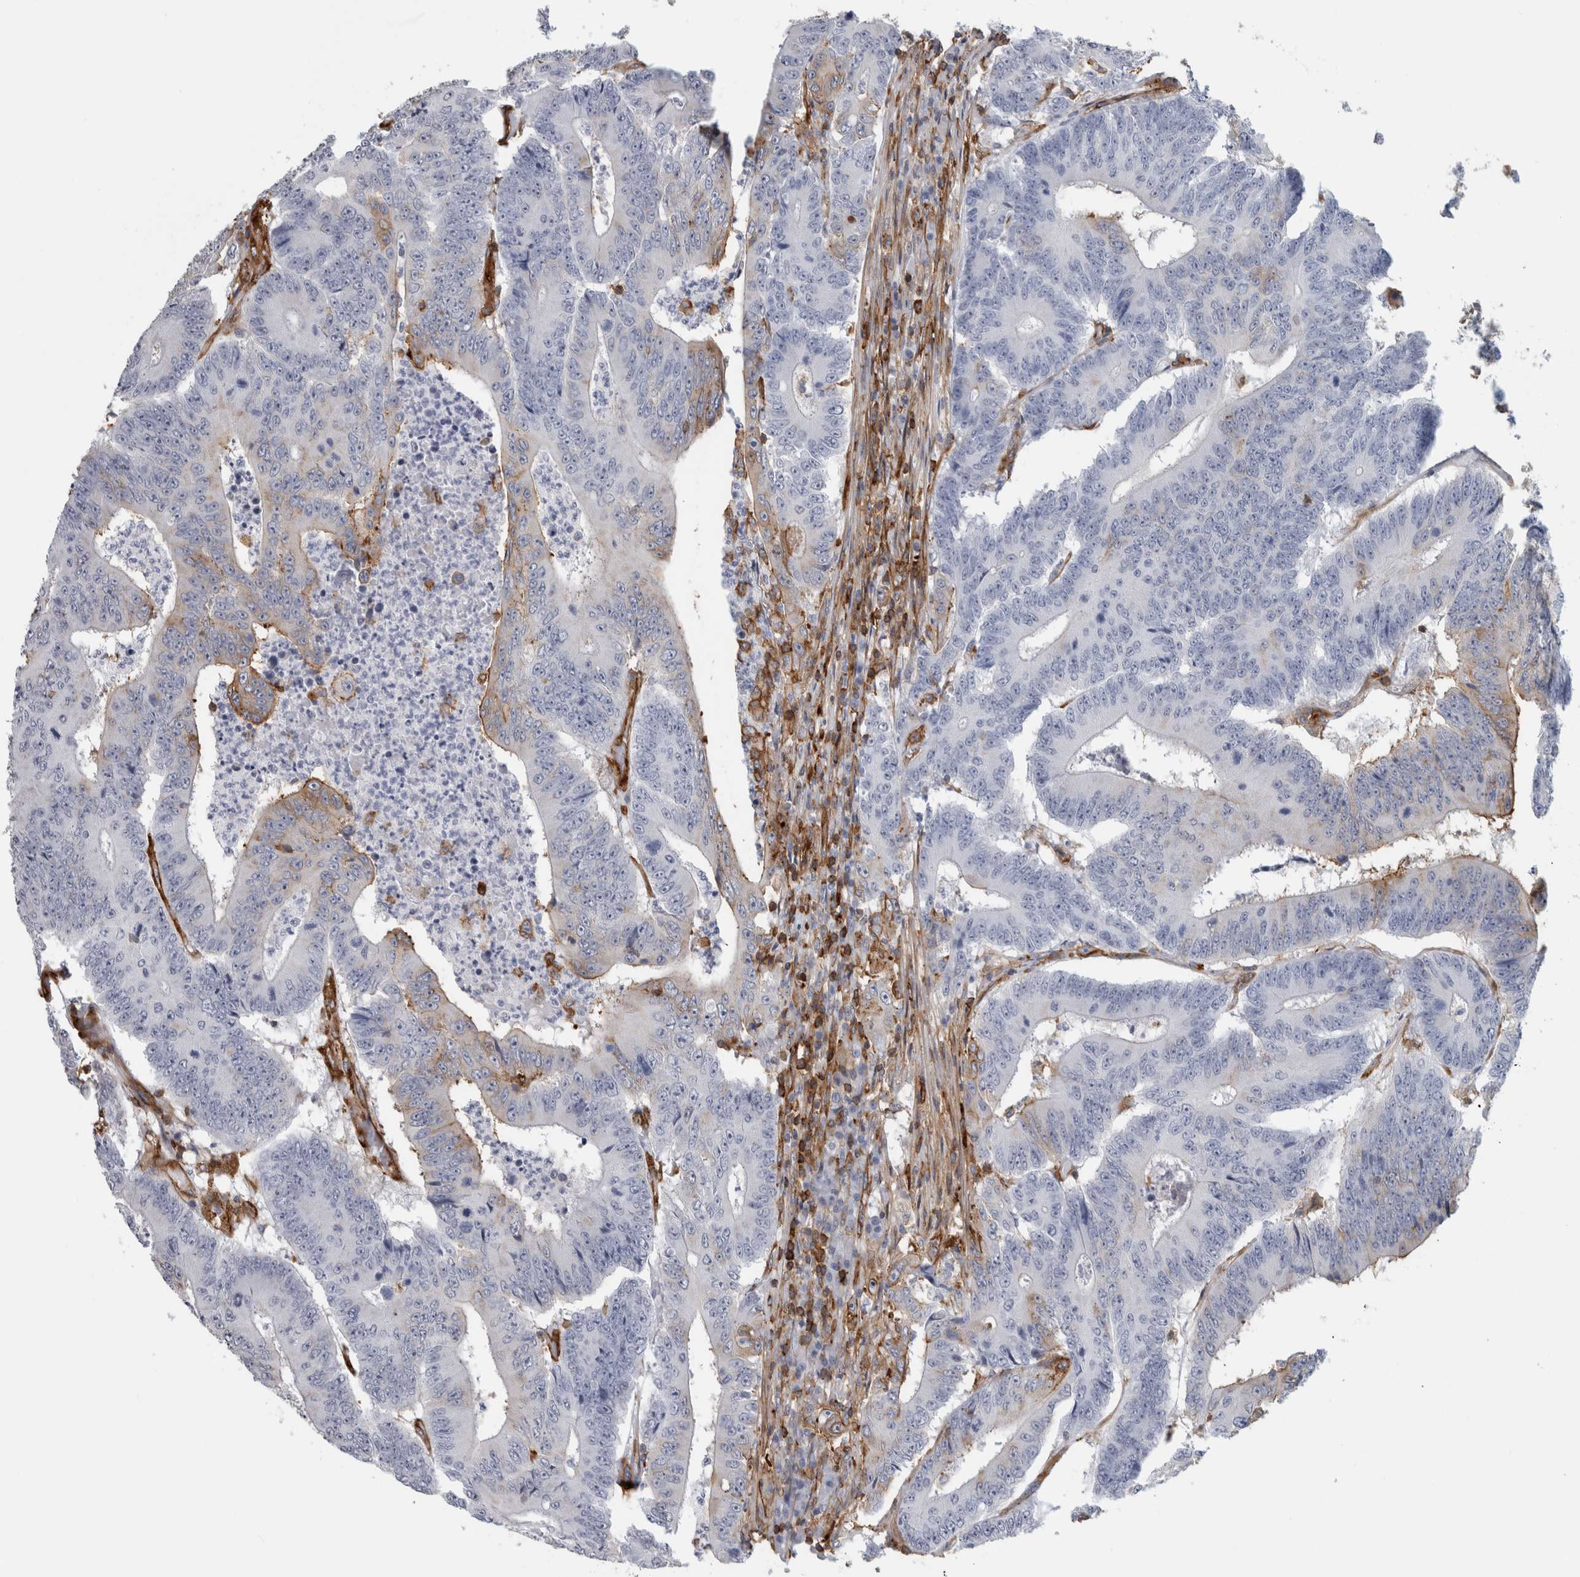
{"staining": {"intensity": "negative", "quantity": "none", "location": "none"}, "tissue": "colorectal cancer", "cell_type": "Tumor cells", "image_type": "cancer", "snomed": [{"axis": "morphology", "description": "Adenocarcinoma, NOS"}, {"axis": "topography", "description": "Colon"}], "caption": "DAB (3,3'-diaminobenzidine) immunohistochemical staining of colorectal cancer reveals no significant expression in tumor cells. Brightfield microscopy of immunohistochemistry (IHC) stained with DAB (3,3'-diaminobenzidine) (brown) and hematoxylin (blue), captured at high magnification.", "gene": "AHNAK", "patient": {"sex": "male", "age": 83}}